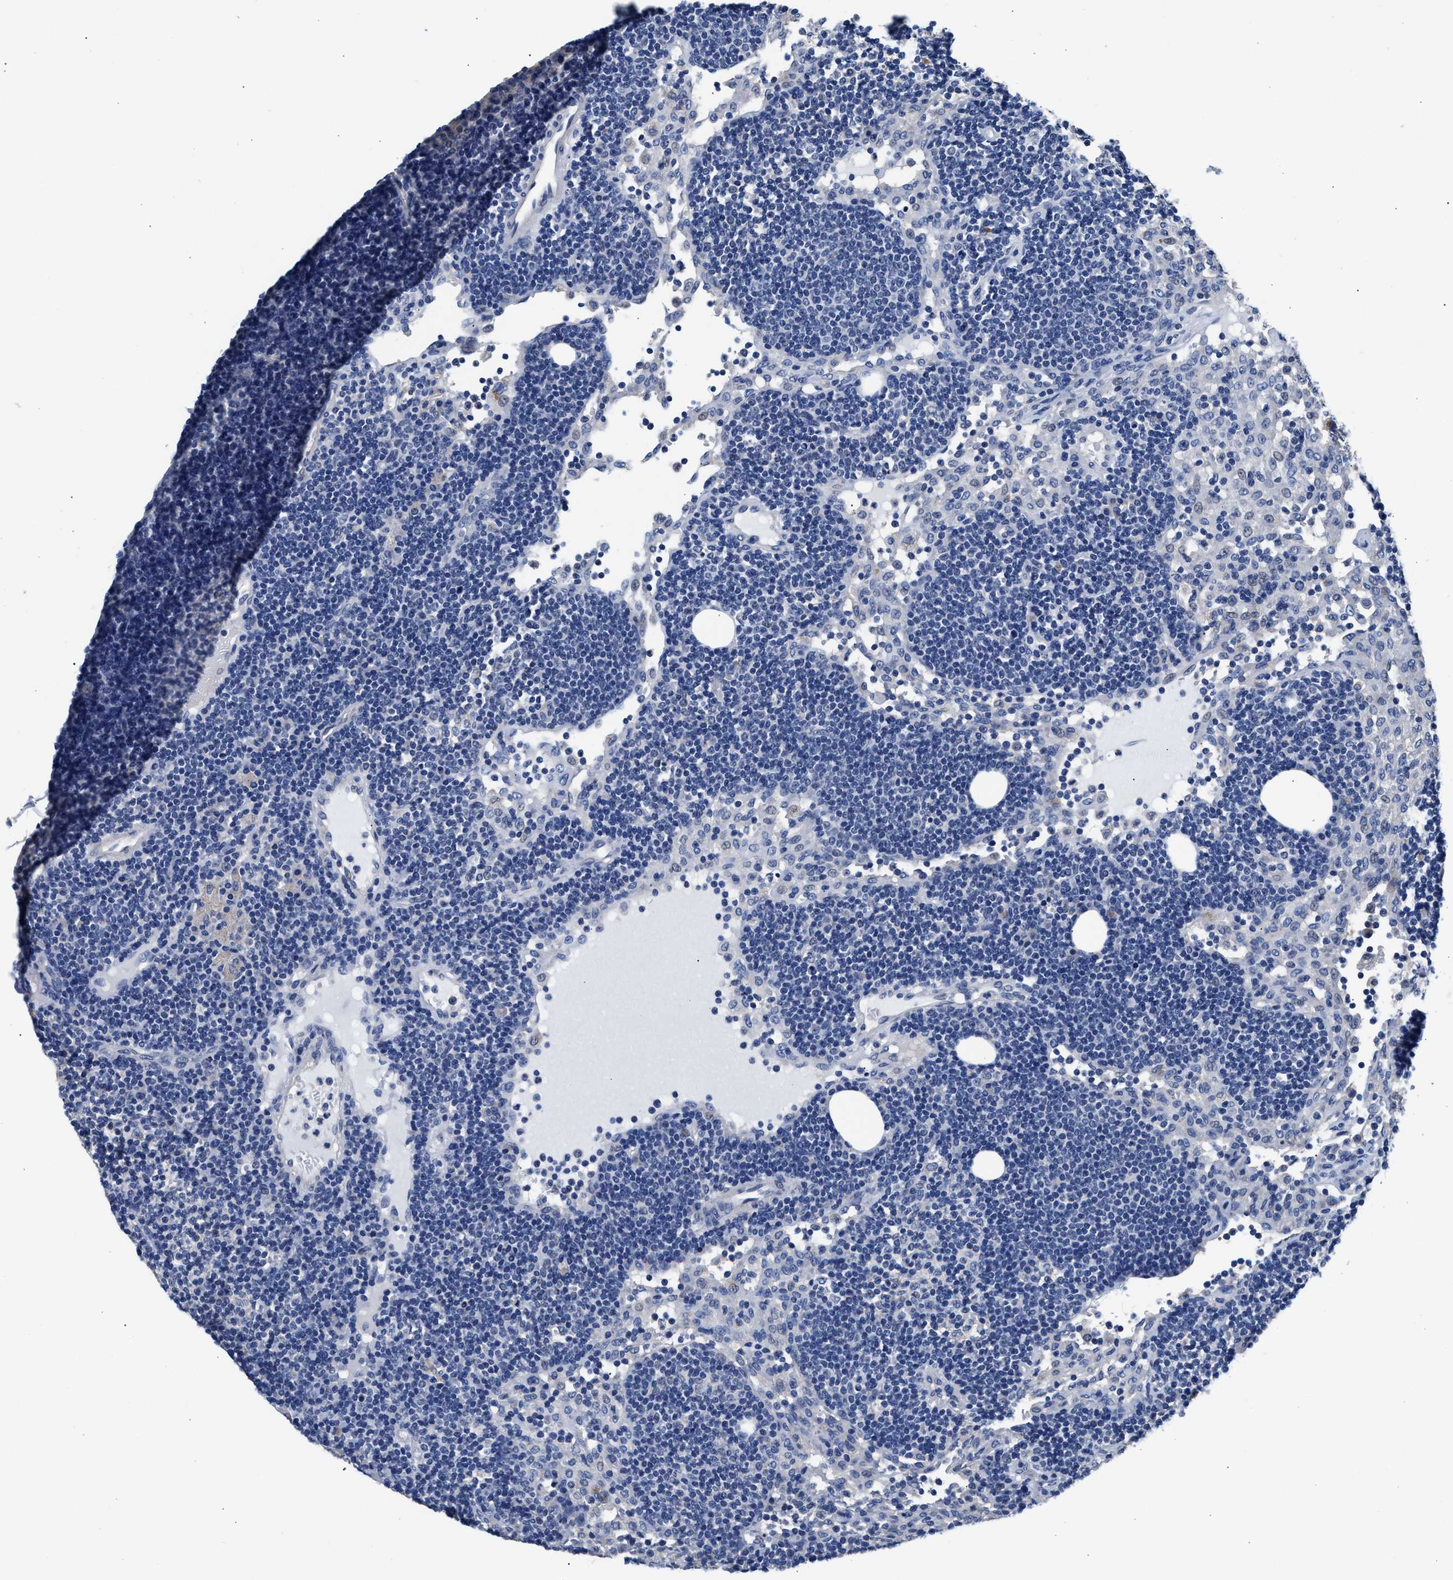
{"staining": {"intensity": "negative", "quantity": "none", "location": "none"}, "tissue": "lymph node", "cell_type": "Germinal center cells", "image_type": "normal", "snomed": [{"axis": "morphology", "description": "Normal tissue, NOS"}, {"axis": "morphology", "description": "Carcinoid, malignant, NOS"}, {"axis": "topography", "description": "Lymph node"}], "caption": "Human lymph node stained for a protein using immunohistochemistry shows no expression in germinal center cells.", "gene": "GSTM1", "patient": {"sex": "male", "age": 47}}